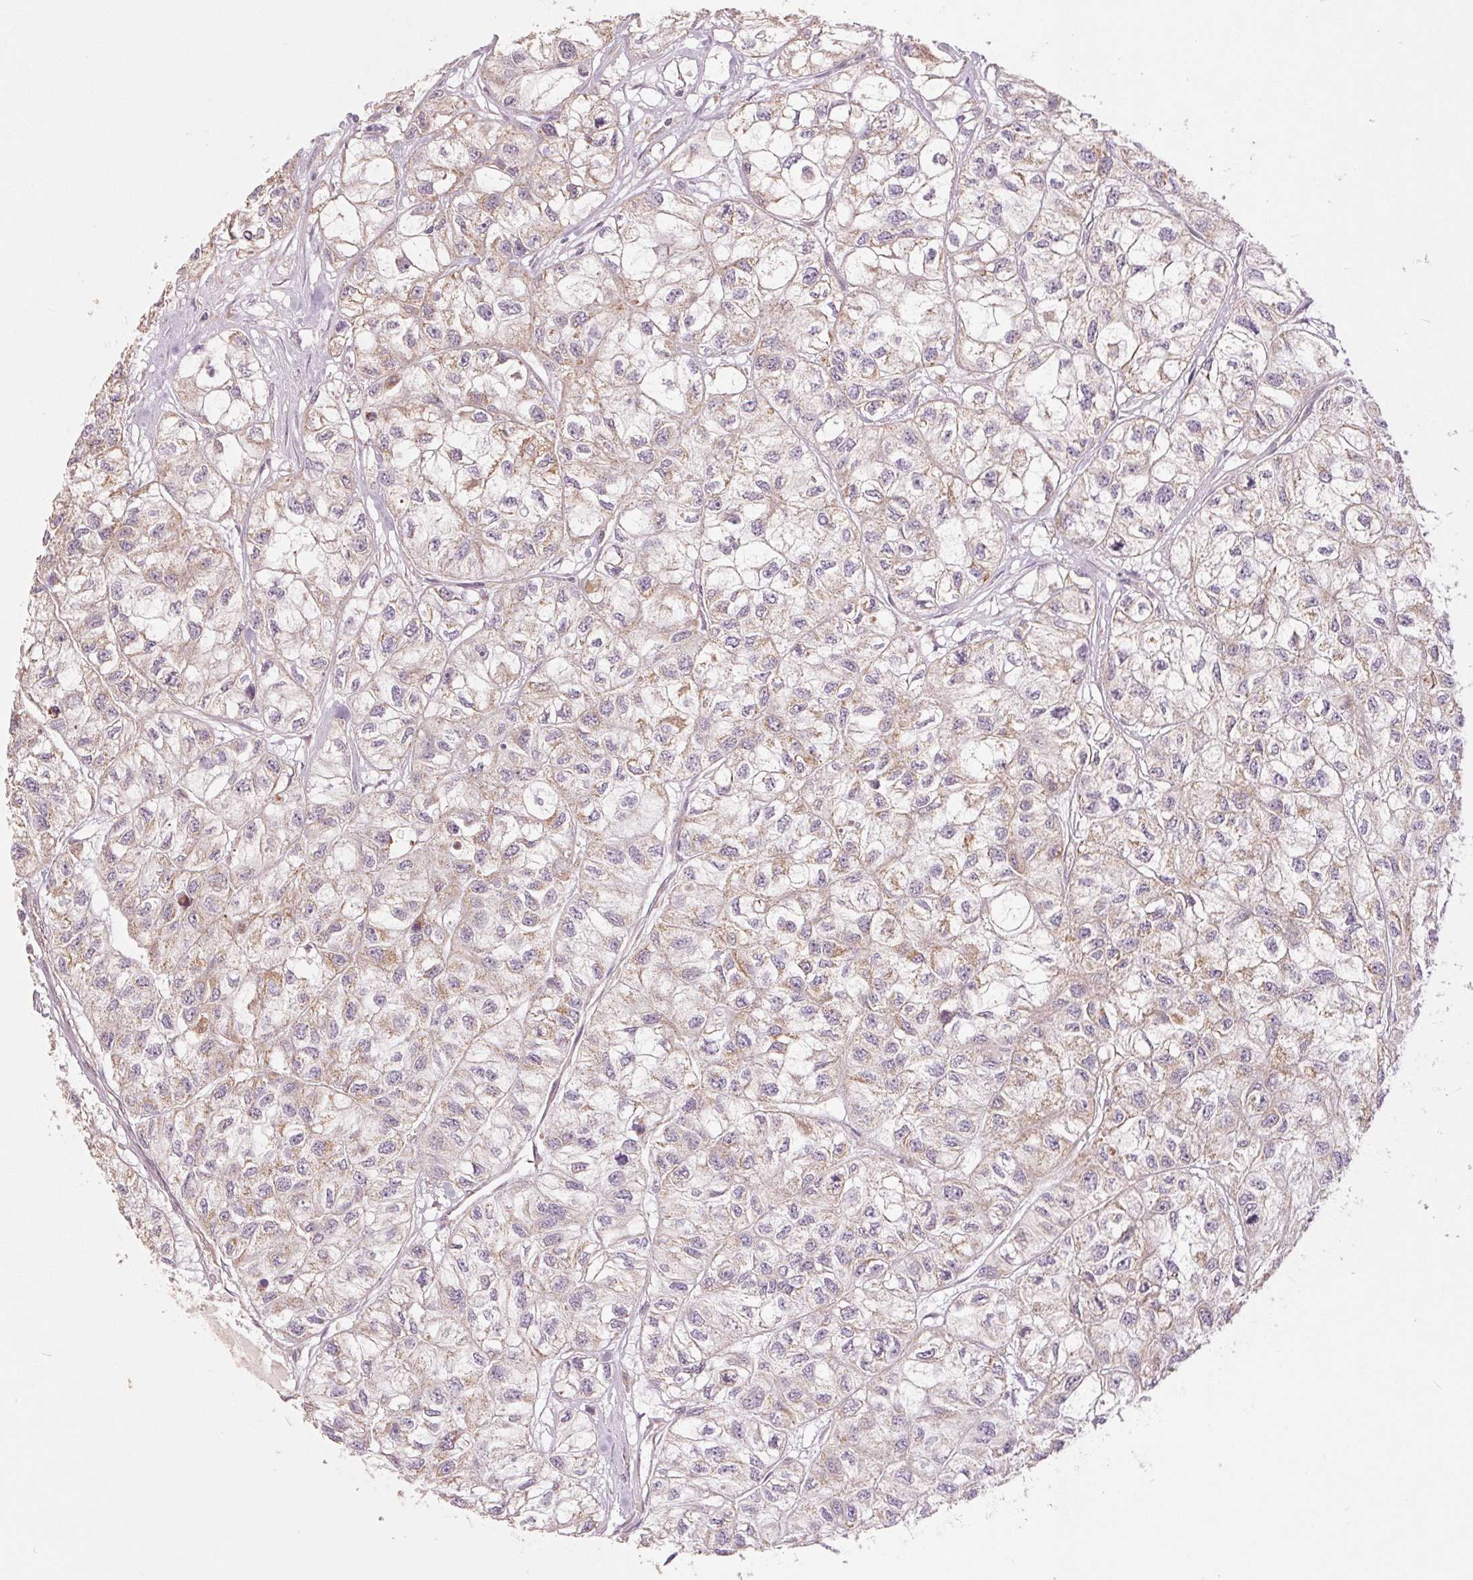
{"staining": {"intensity": "weak", "quantity": "<25%", "location": "cytoplasmic/membranous"}, "tissue": "renal cancer", "cell_type": "Tumor cells", "image_type": "cancer", "snomed": [{"axis": "morphology", "description": "Adenocarcinoma, NOS"}, {"axis": "topography", "description": "Kidney"}], "caption": "IHC of human adenocarcinoma (renal) reveals no positivity in tumor cells.", "gene": "MAP3K5", "patient": {"sex": "male", "age": 56}}